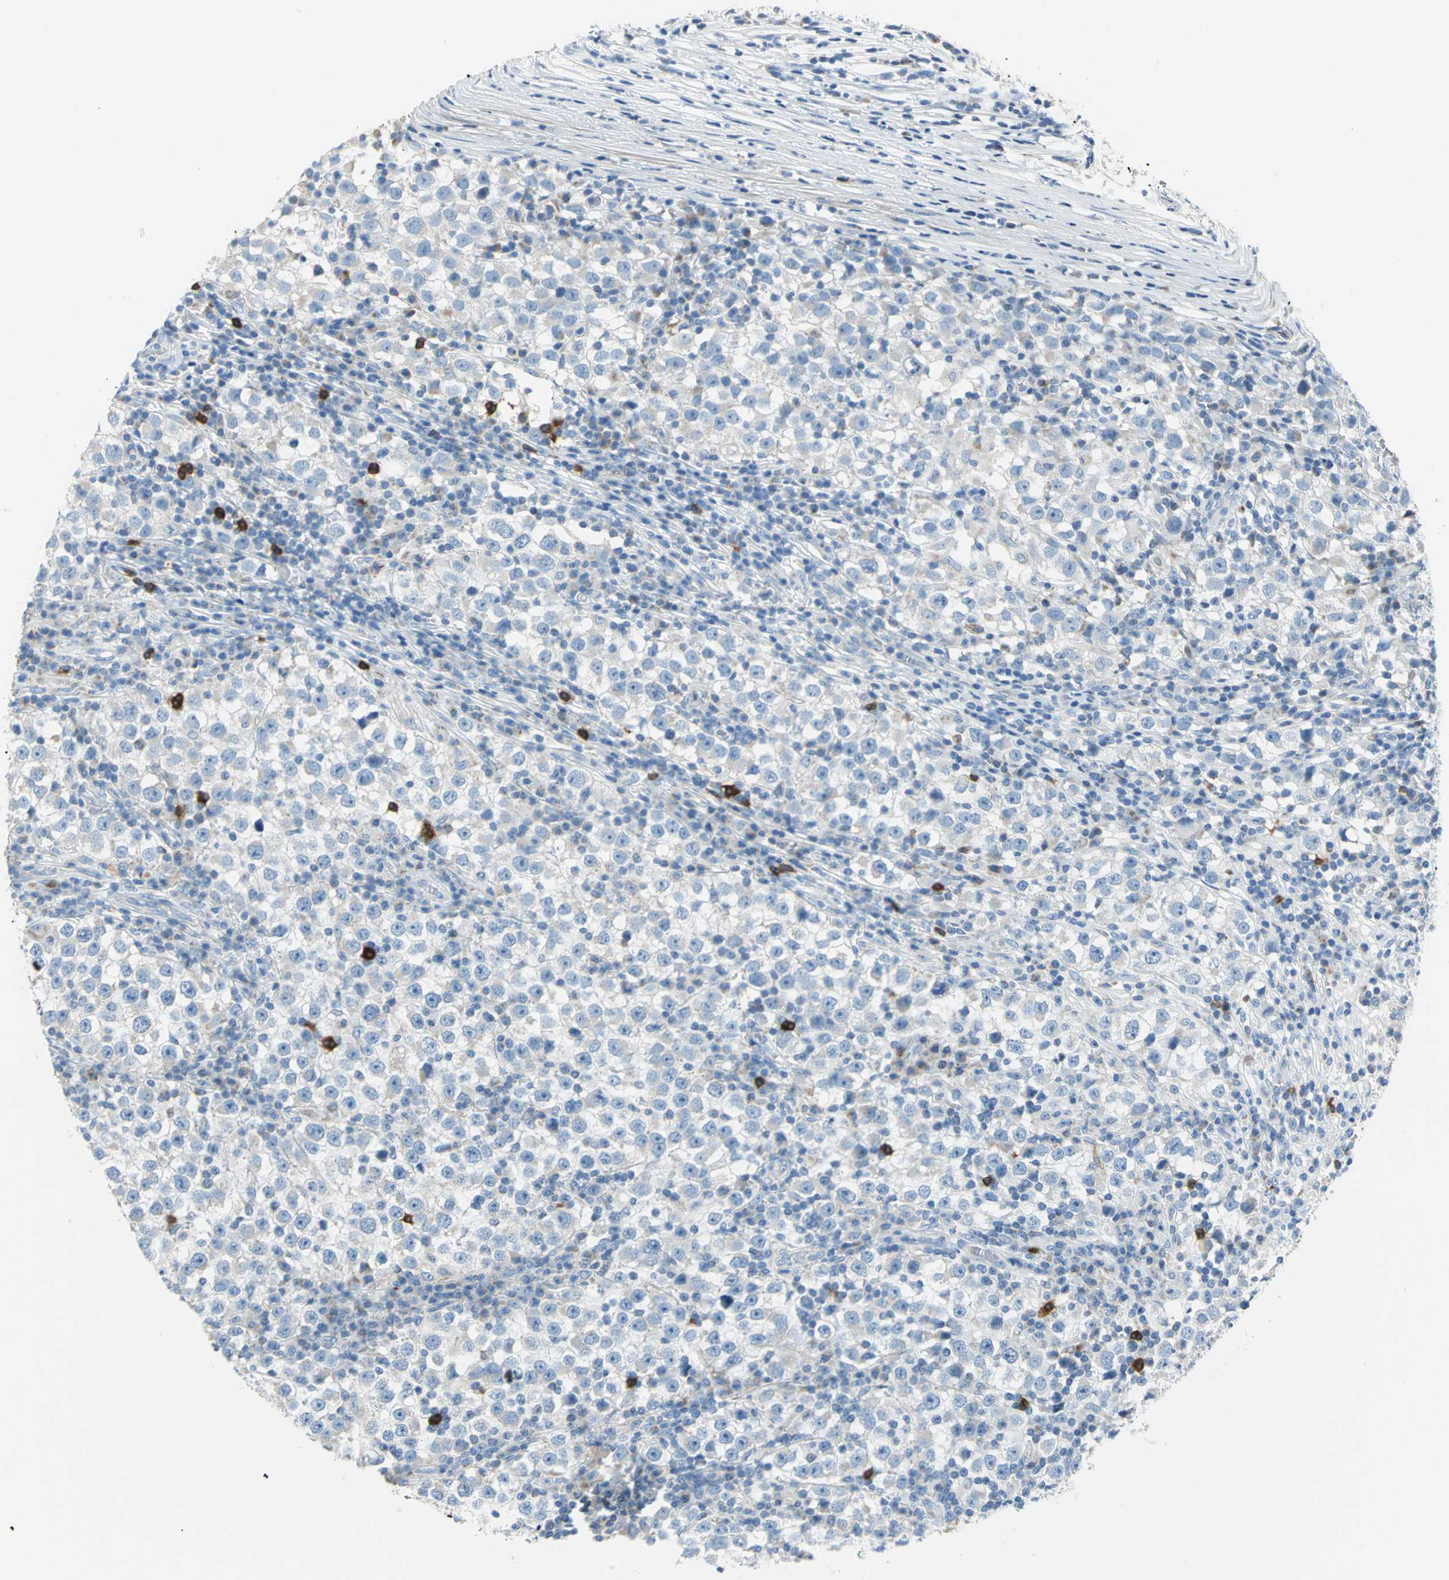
{"staining": {"intensity": "negative", "quantity": "none", "location": "none"}, "tissue": "testis cancer", "cell_type": "Tumor cells", "image_type": "cancer", "snomed": [{"axis": "morphology", "description": "Seminoma, NOS"}, {"axis": "topography", "description": "Testis"}], "caption": "Tumor cells show no significant staining in testis seminoma.", "gene": "ALOX15", "patient": {"sex": "male", "age": 65}}